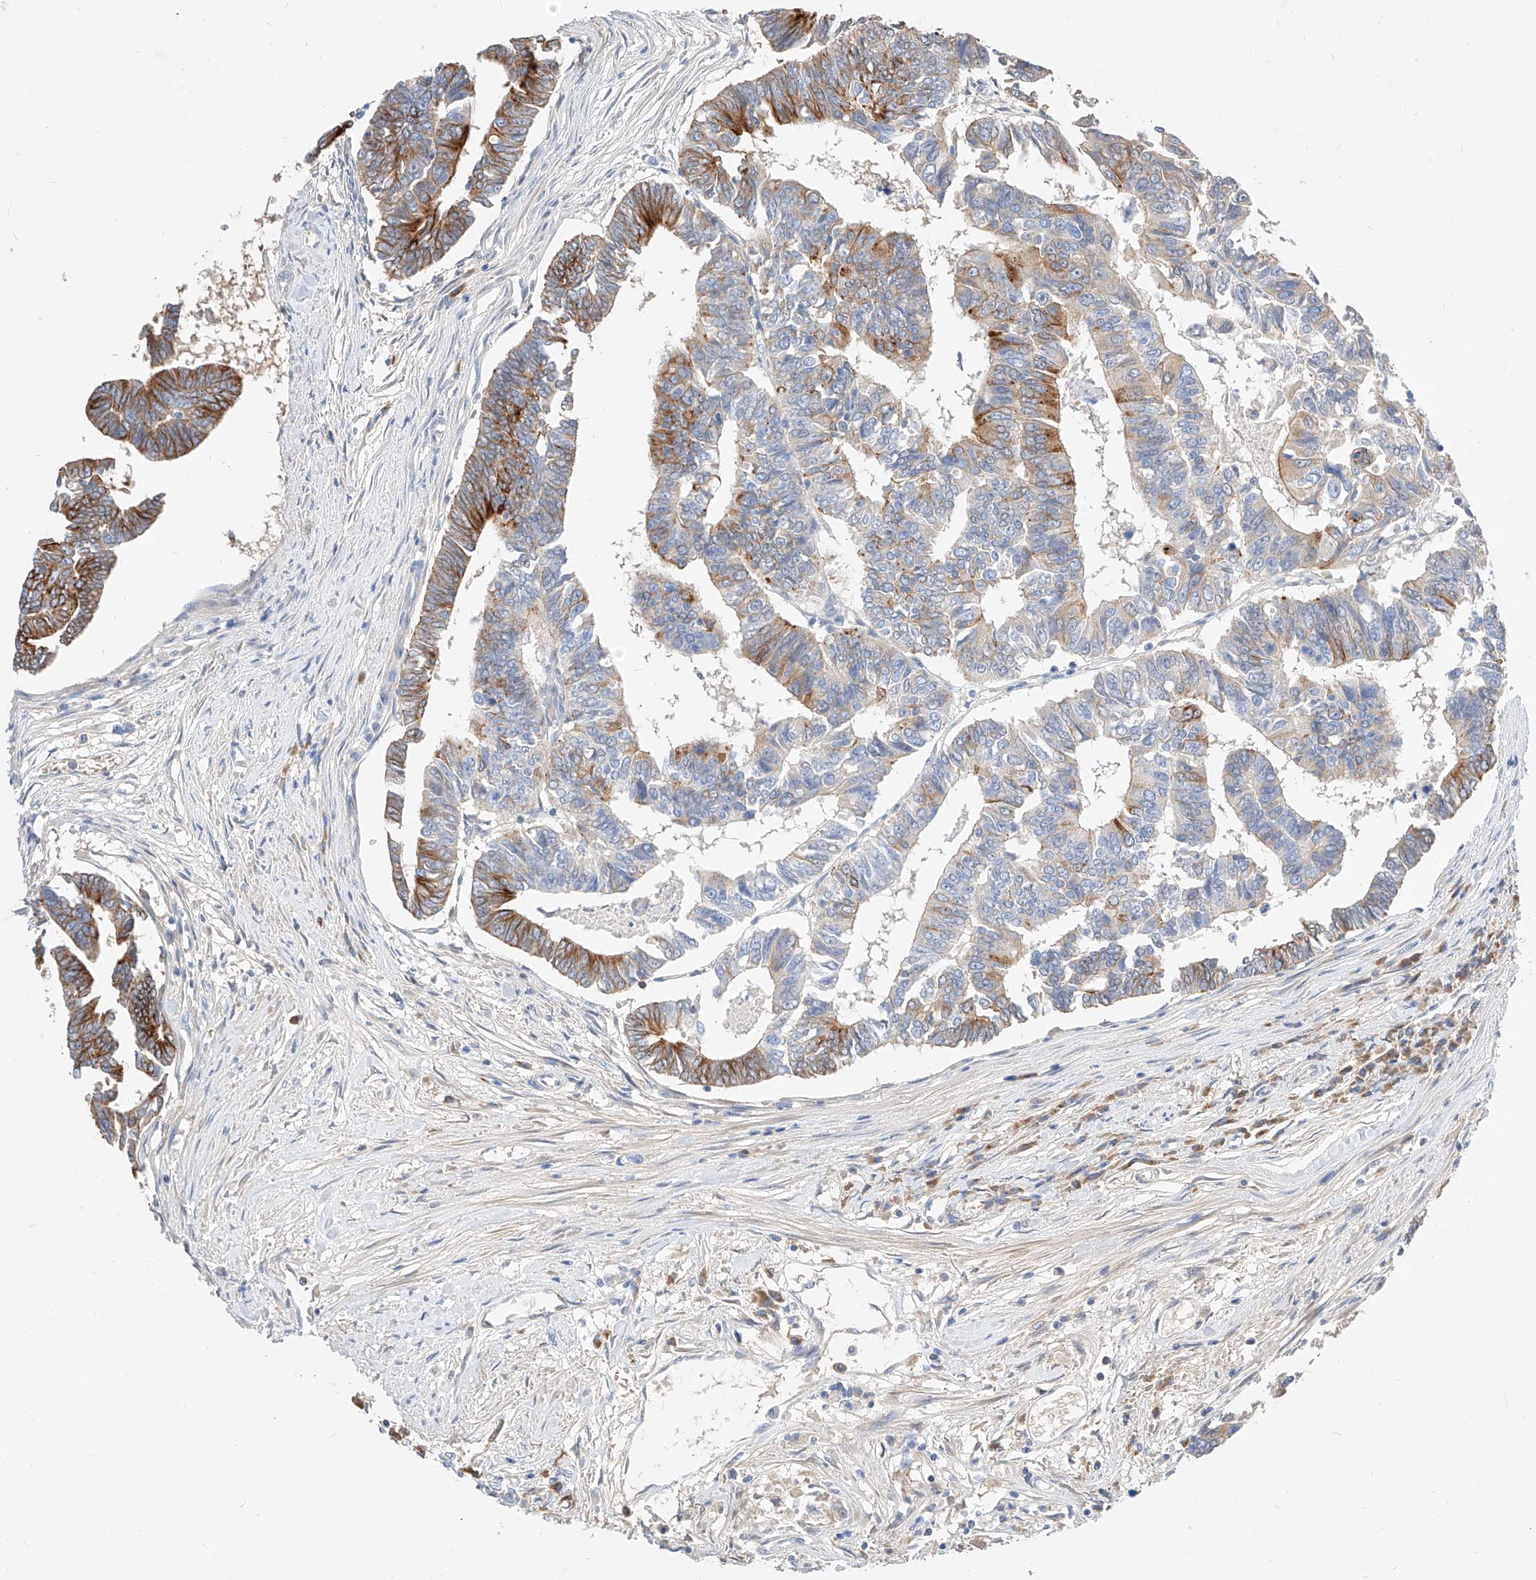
{"staining": {"intensity": "strong", "quantity": "25%-75%", "location": "cytoplasmic/membranous"}, "tissue": "colorectal cancer", "cell_type": "Tumor cells", "image_type": "cancer", "snomed": [{"axis": "morphology", "description": "Adenocarcinoma, NOS"}, {"axis": "topography", "description": "Rectum"}], "caption": "Adenocarcinoma (colorectal) stained with DAB immunohistochemistry (IHC) exhibits high levels of strong cytoplasmic/membranous staining in about 25%-75% of tumor cells.", "gene": "MAP7", "patient": {"sex": "female", "age": 65}}